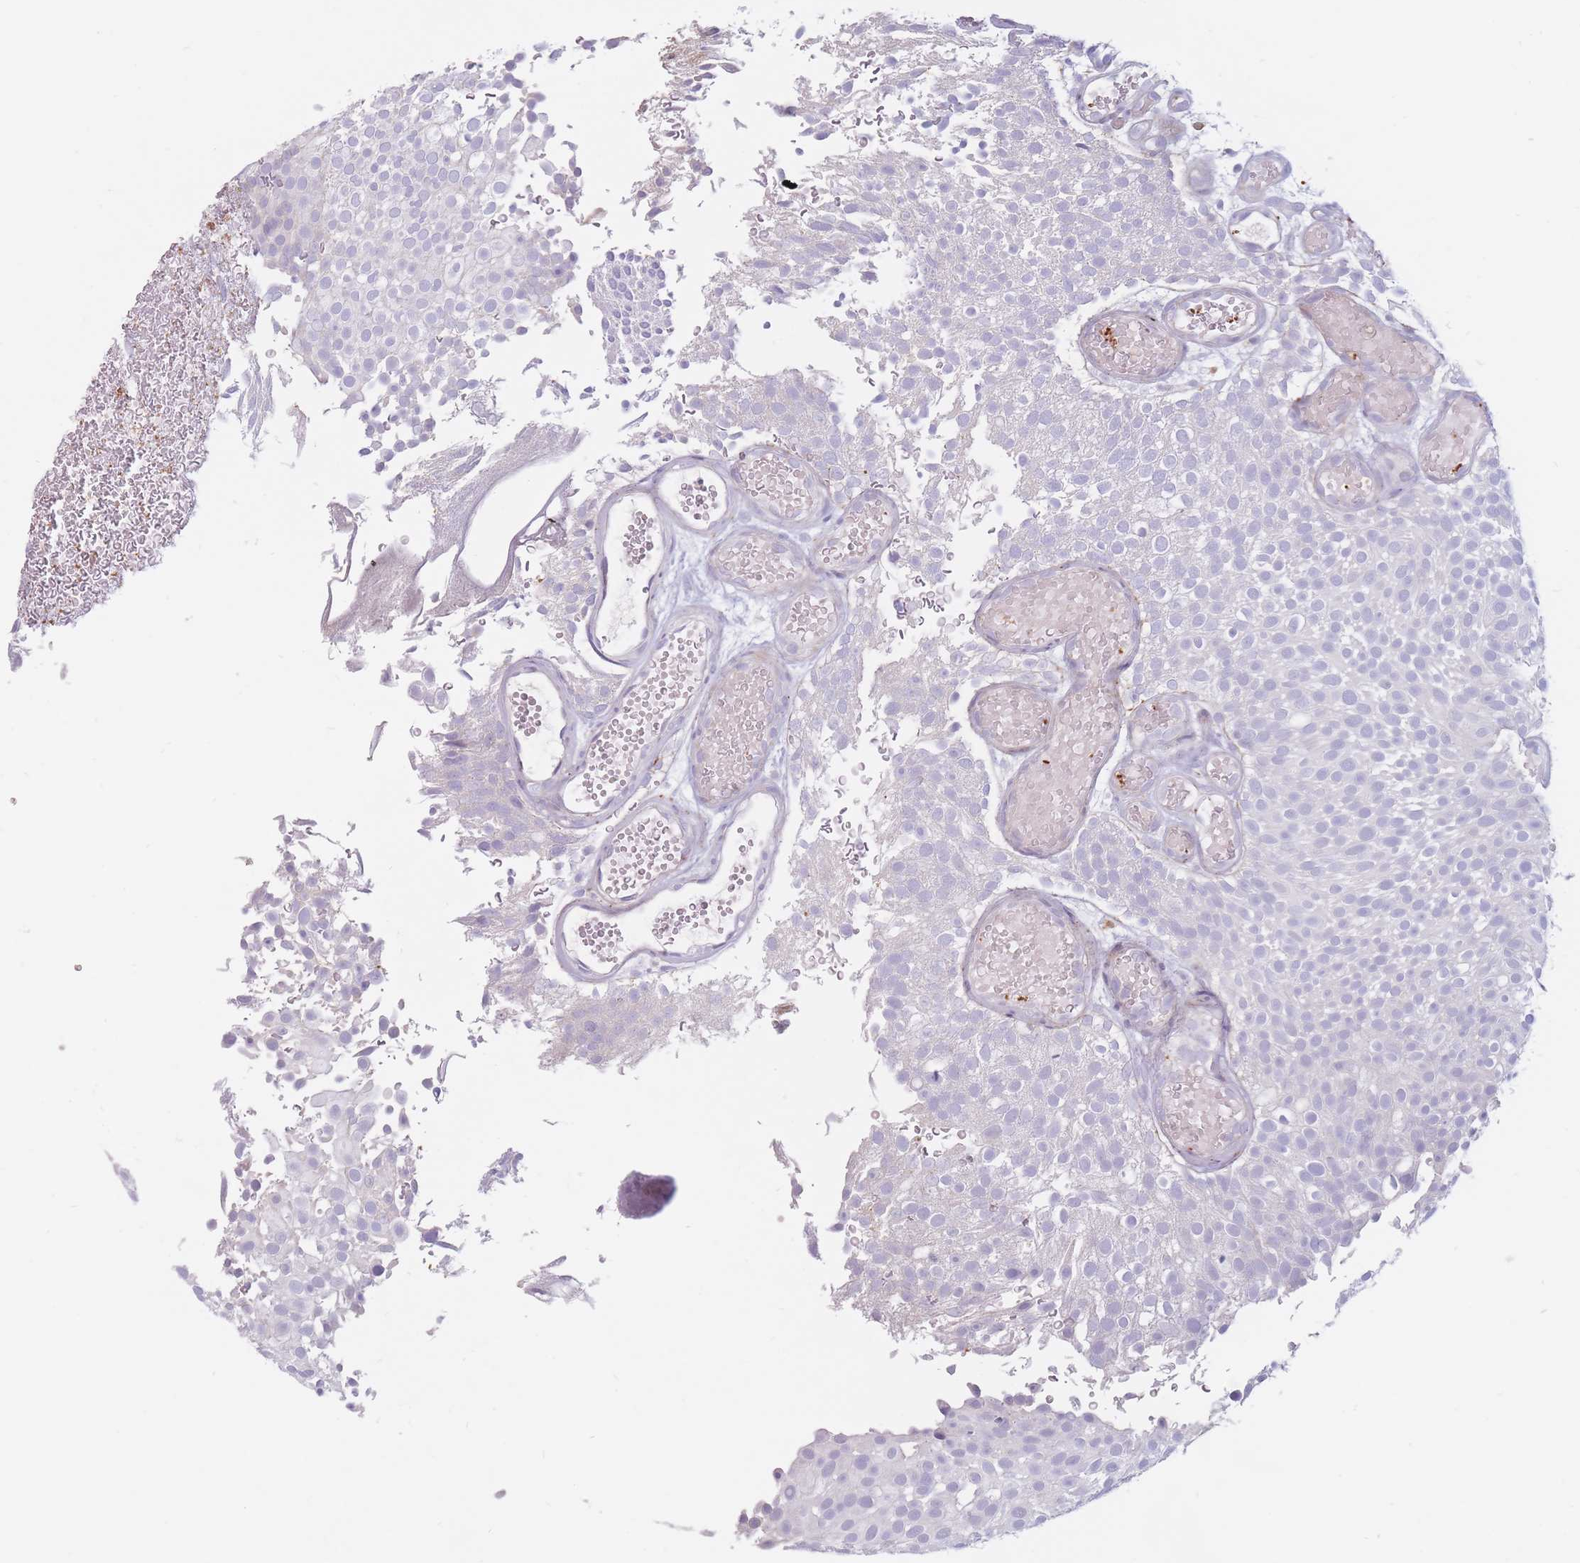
{"staining": {"intensity": "negative", "quantity": "none", "location": "none"}, "tissue": "urothelial cancer", "cell_type": "Tumor cells", "image_type": "cancer", "snomed": [{"axis": "morphology", "description": "Urothelial carcinoma, Low grade"}, {"axis": "topography", "description": "Urinary bladder"}], "caption": "Photomicrograph shows no protein expression in tumor cells of urothelial carcinoma (low-grade) tissue.", "gene": "PTGDR", "patient": {"sex": "male", "age": 78}}